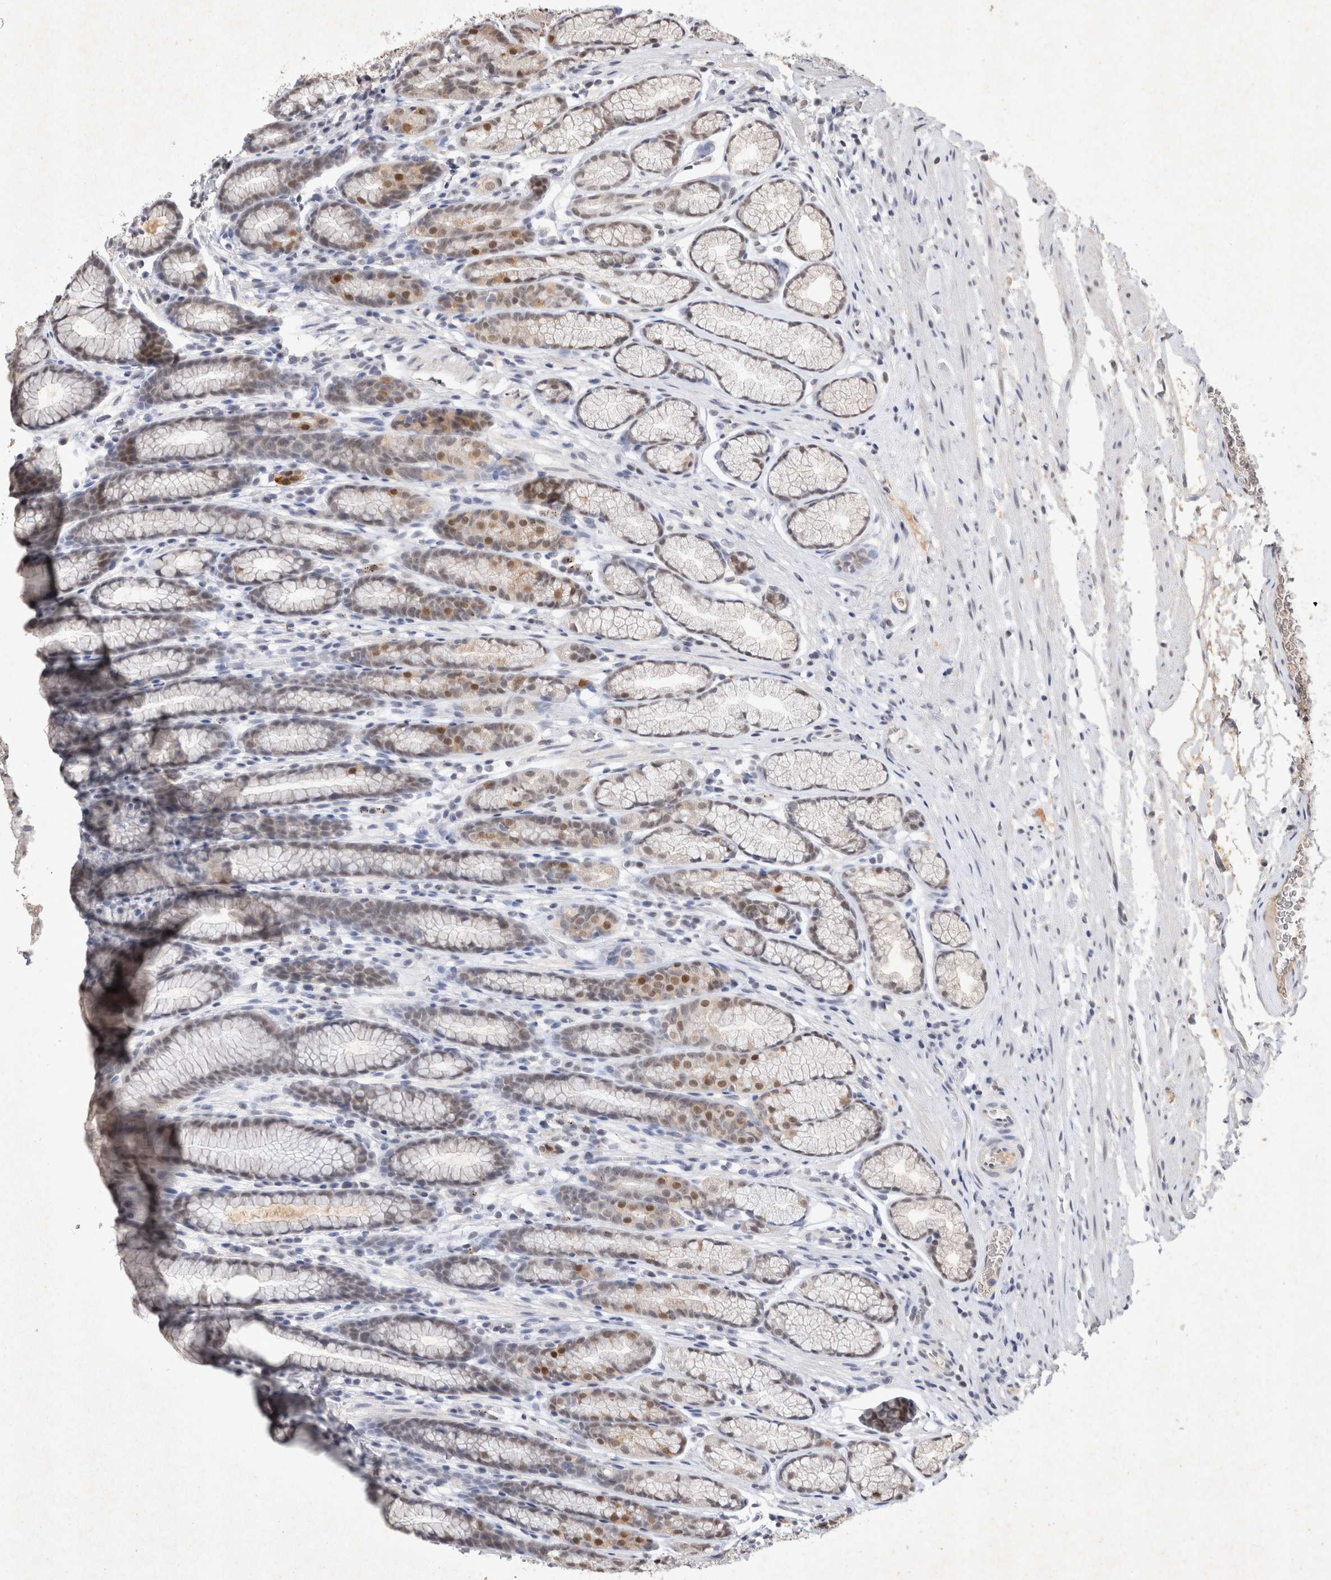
{"staining": {"intensity": "moderate", "quantity": "<25%", "location": "nuclear"}, "tissue": "stomach", "cell_type": "Glandular cells", "image_type": "normal", "snomed": [{"axis": "morphology", "description": "Normal tissue, NOS"}, {"axis": "topography", "description": "Stomach"}], "caption": "The immunohistochemical stain shows moderate nuclear expression in glandular cells of unremarkable stomach. Using DAB (3,3'-diaminobenzidine) (brown) and hematoxylin (blue) stains, captured at high magnification using brightfield microscopy.", "gene": "XRCC5", "patient": {"sex": "male", "age": 42}}